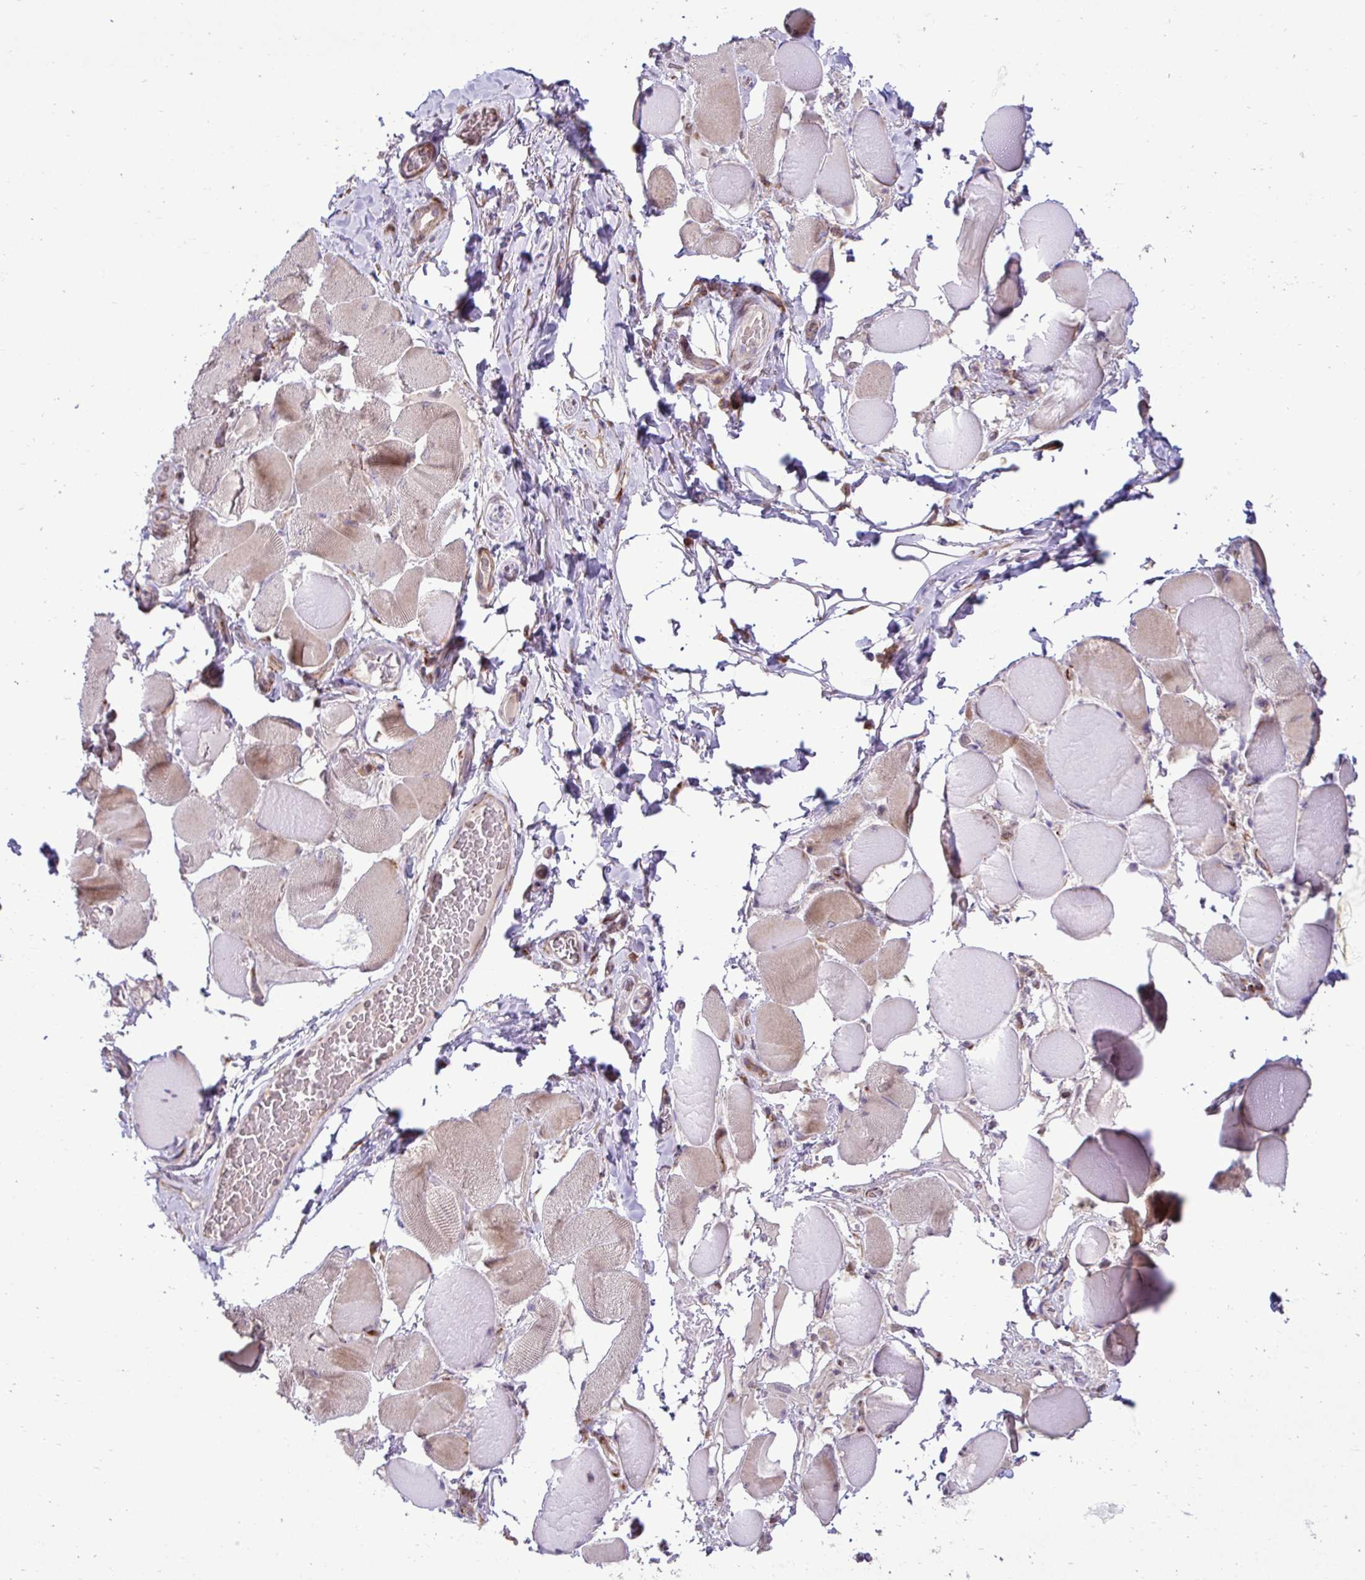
{"staining": {"intensity": "weak", "quantity": "25%-75%", "location": "cytoplasmic/membranous"}, "tissue": "skeletal muscle", "cell_type": "Myocytes", "image_type": "normal", "snomed": [{"axis": "morphology", "description": "Normal tissue, NOS"}, {"axis": "topography", "description": "Skeletal muscle"}, {"axis": "topography", "description": "Anal"}, {"axis": "topography", "description": "Peripheral nerve tissue"}], "caption": "An immunohistochemistry image of normal tissue is shown. Protein staining in brown labels weak cytoplasmic/membranous positivity in skeletal muscle within myocytes. (brown staining indicates protein expression, while blue staining denotes nuclei).", "gene": "LIMS1", "patient": {"sex": "male", "age": 53}}